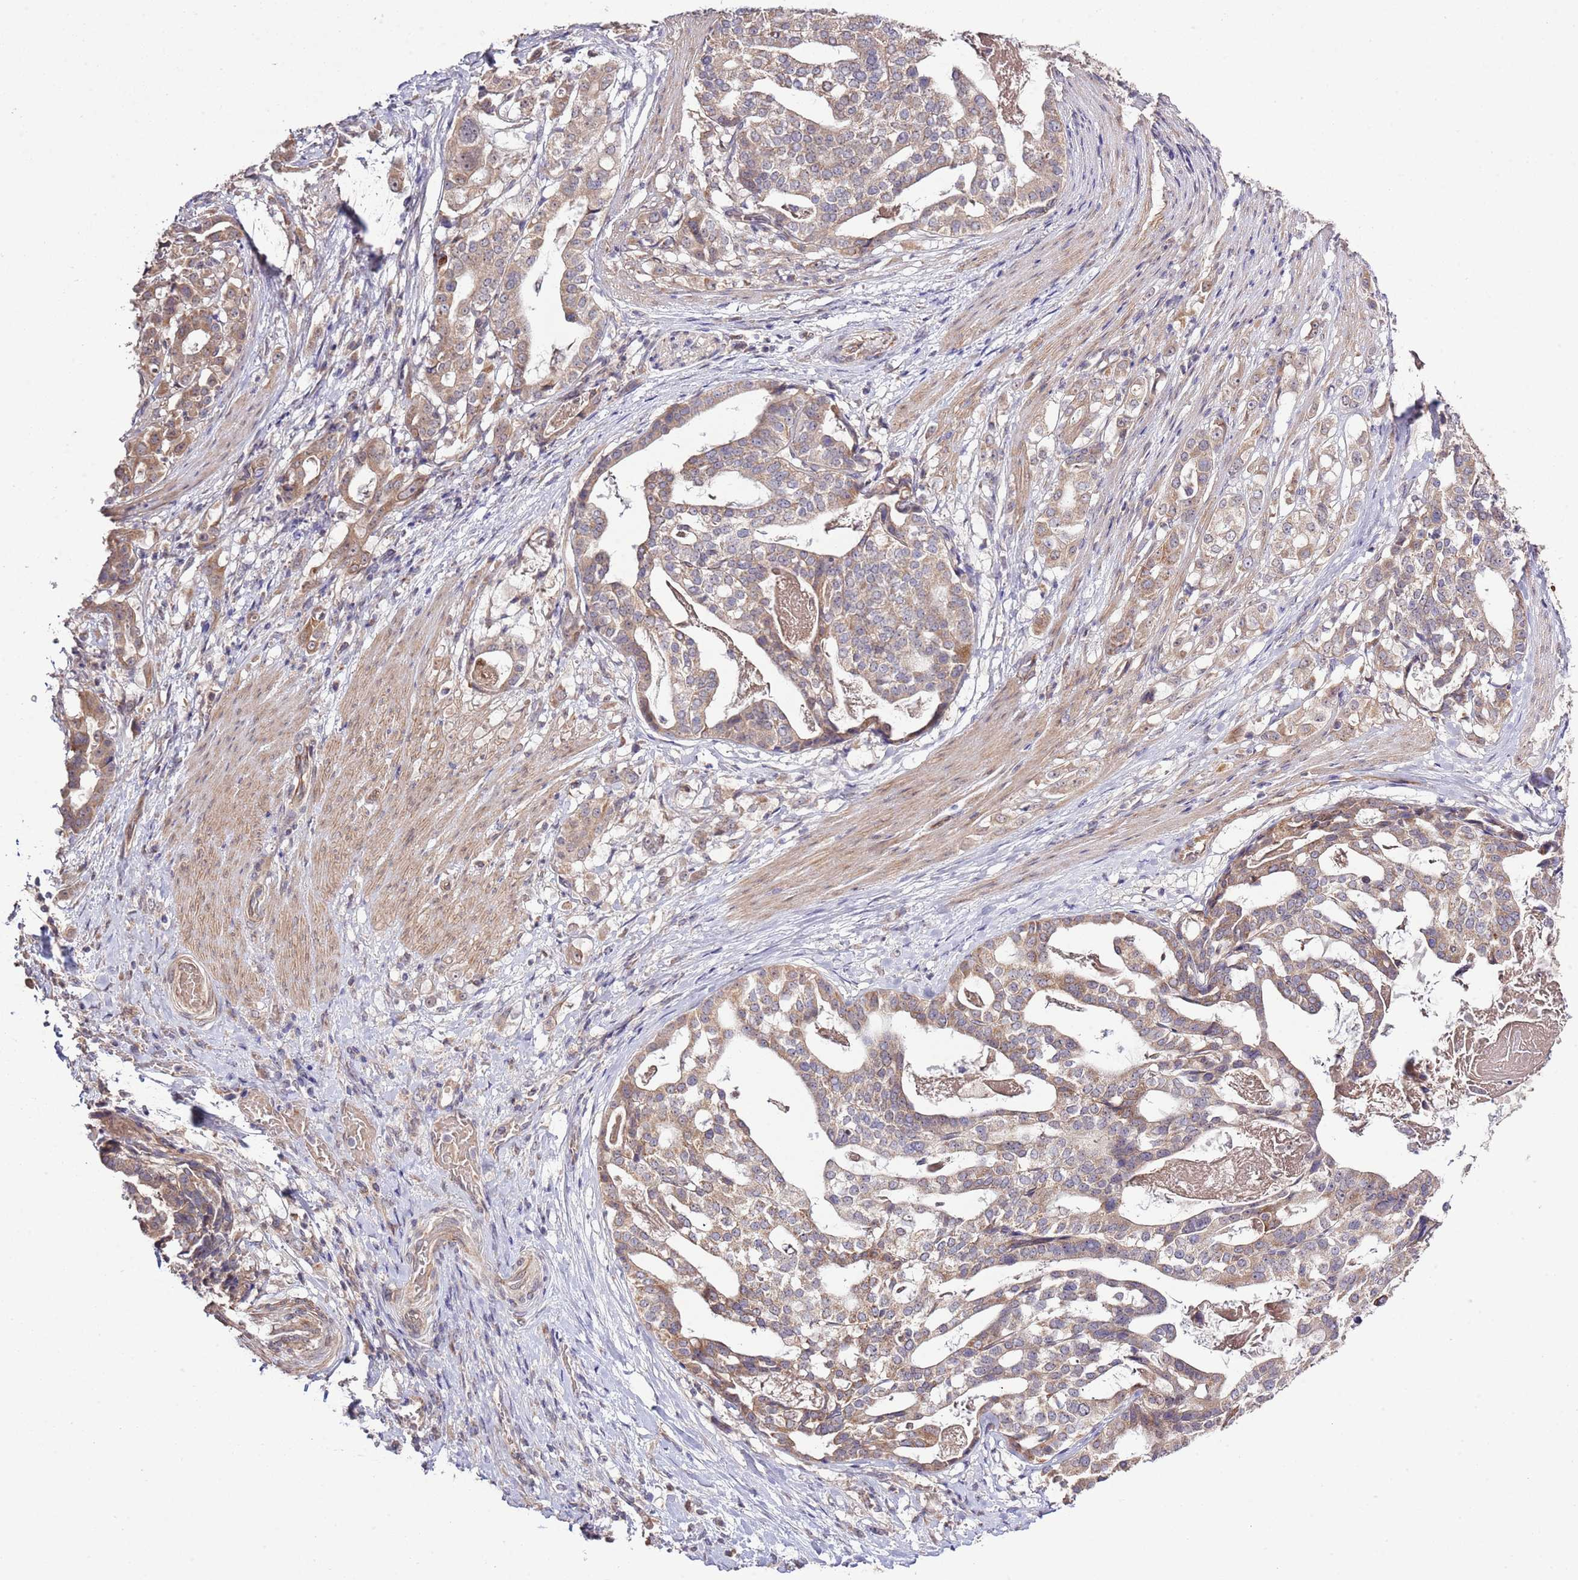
{"staining": {"intensity": "moderate", "quantity": "25%-75%", "location": "cytoplasmic/membranous"}, "tissue": "stomach cancer", "cell_type": "Tumor cells", "image_type": "cancer", "snomed": [{"axis": "morphology", "description": "Adenocarcinoma, NOS"}, {"axis": "topography", "description": "Stomach"}], "caption": "The immunohistochemical stain shows moderate cytoplasmic/membranous positivity in tumor cells of stomach cancer tissue. Immunohistochemistry stains the protein in brown and the nuclei are stained blue.", "gene": "IVD", "patient": {"sex": "male", "age": 48}}